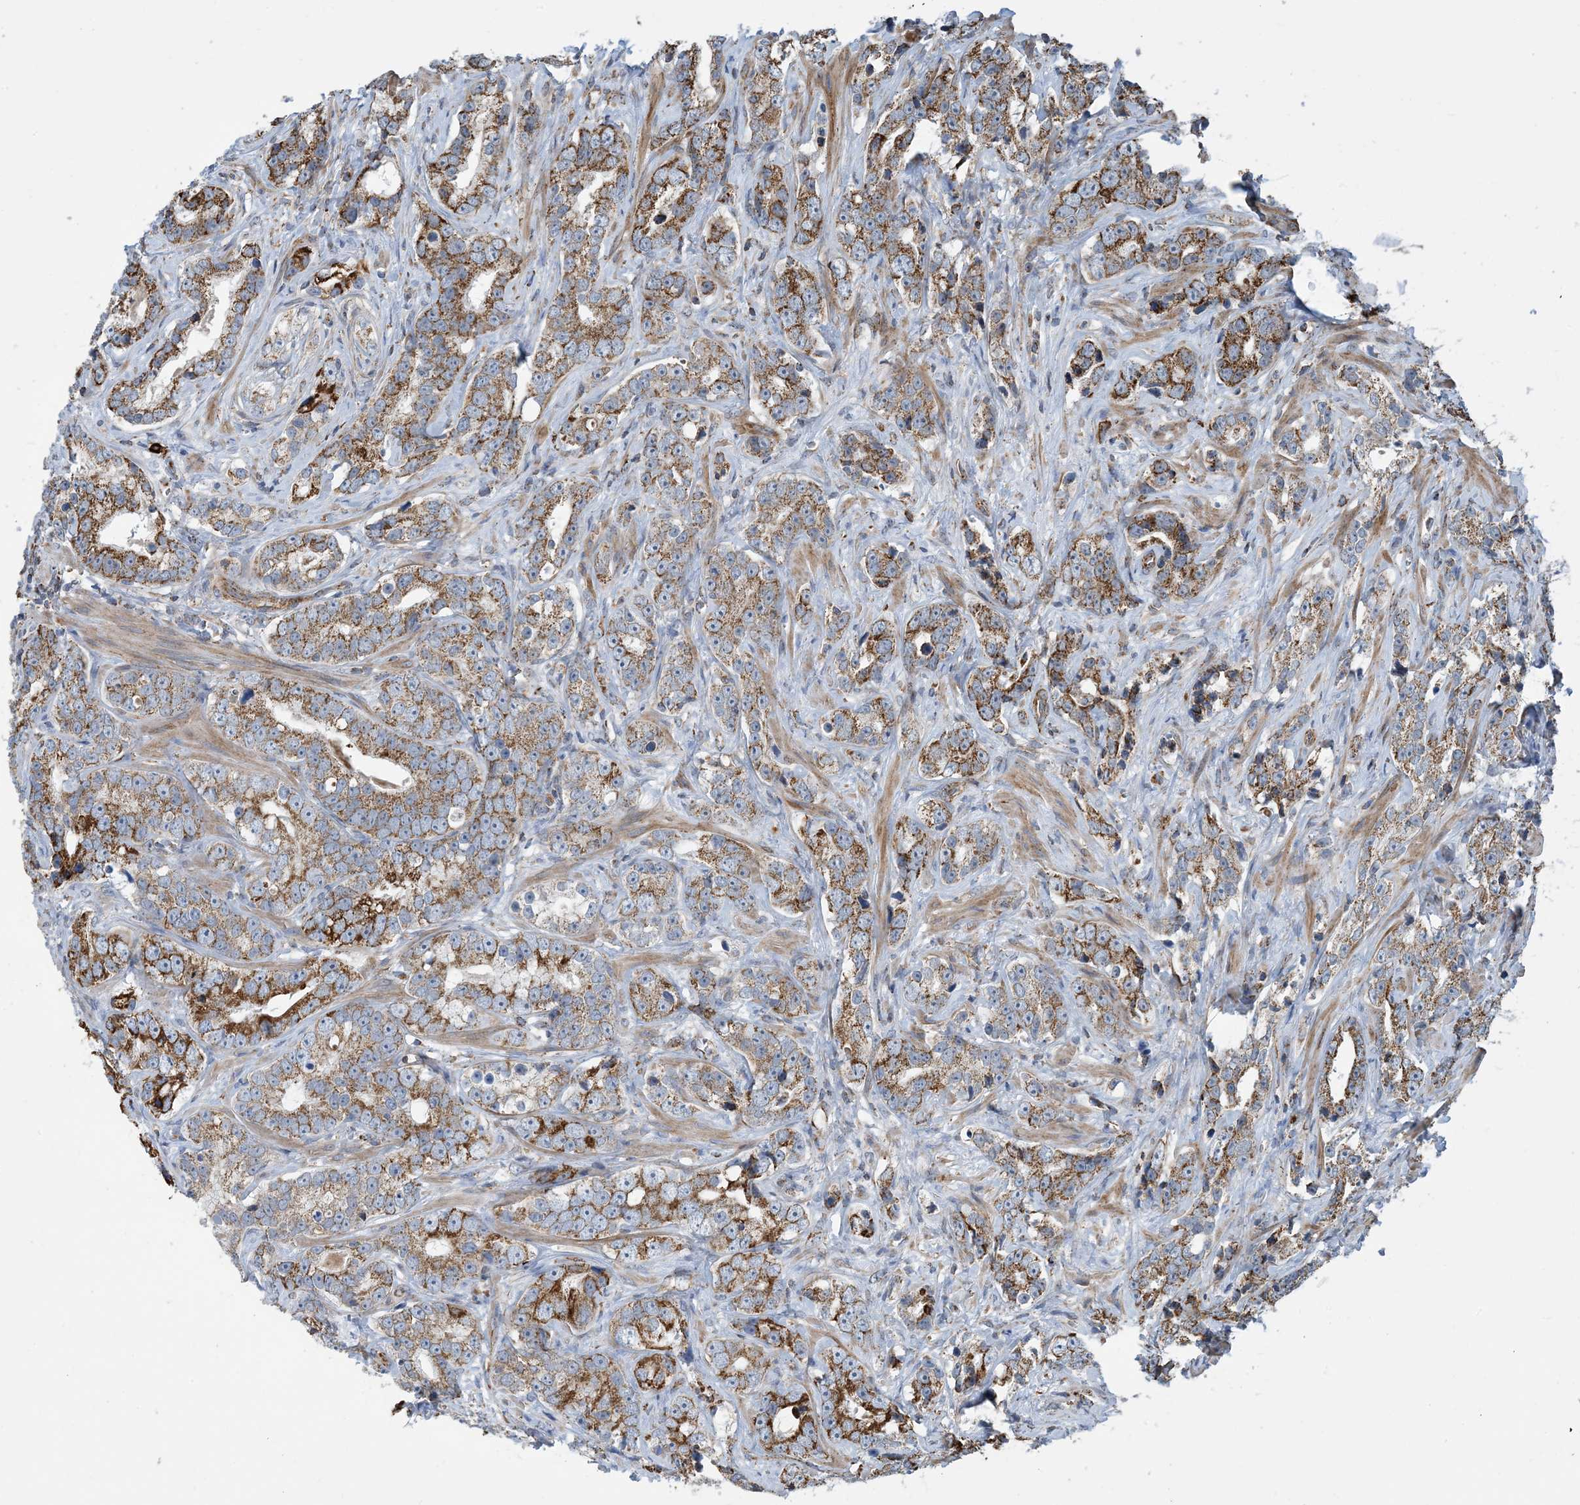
{"staining": {"intensity": "moderate", "quantity": ">75%", "location": "cytoplasmic/membranous"}, "tissue": "prostate cancer", "cell_type": "Tumor cells", "image_type": "cancer", "snomed": [{"axis": "morphology", "description": "Adenocarcinoma, High grade"}, {"axis": "topography", "description": "Prostate"}], "caption": "Prostate adenocarcinoma (high-grade) tissue displays moderate cytoplasmic/membranous expression in approximately >75% of tumor cells", "gene": "PCDHGA1", "patient": {"sex": "male", "age": 62}}